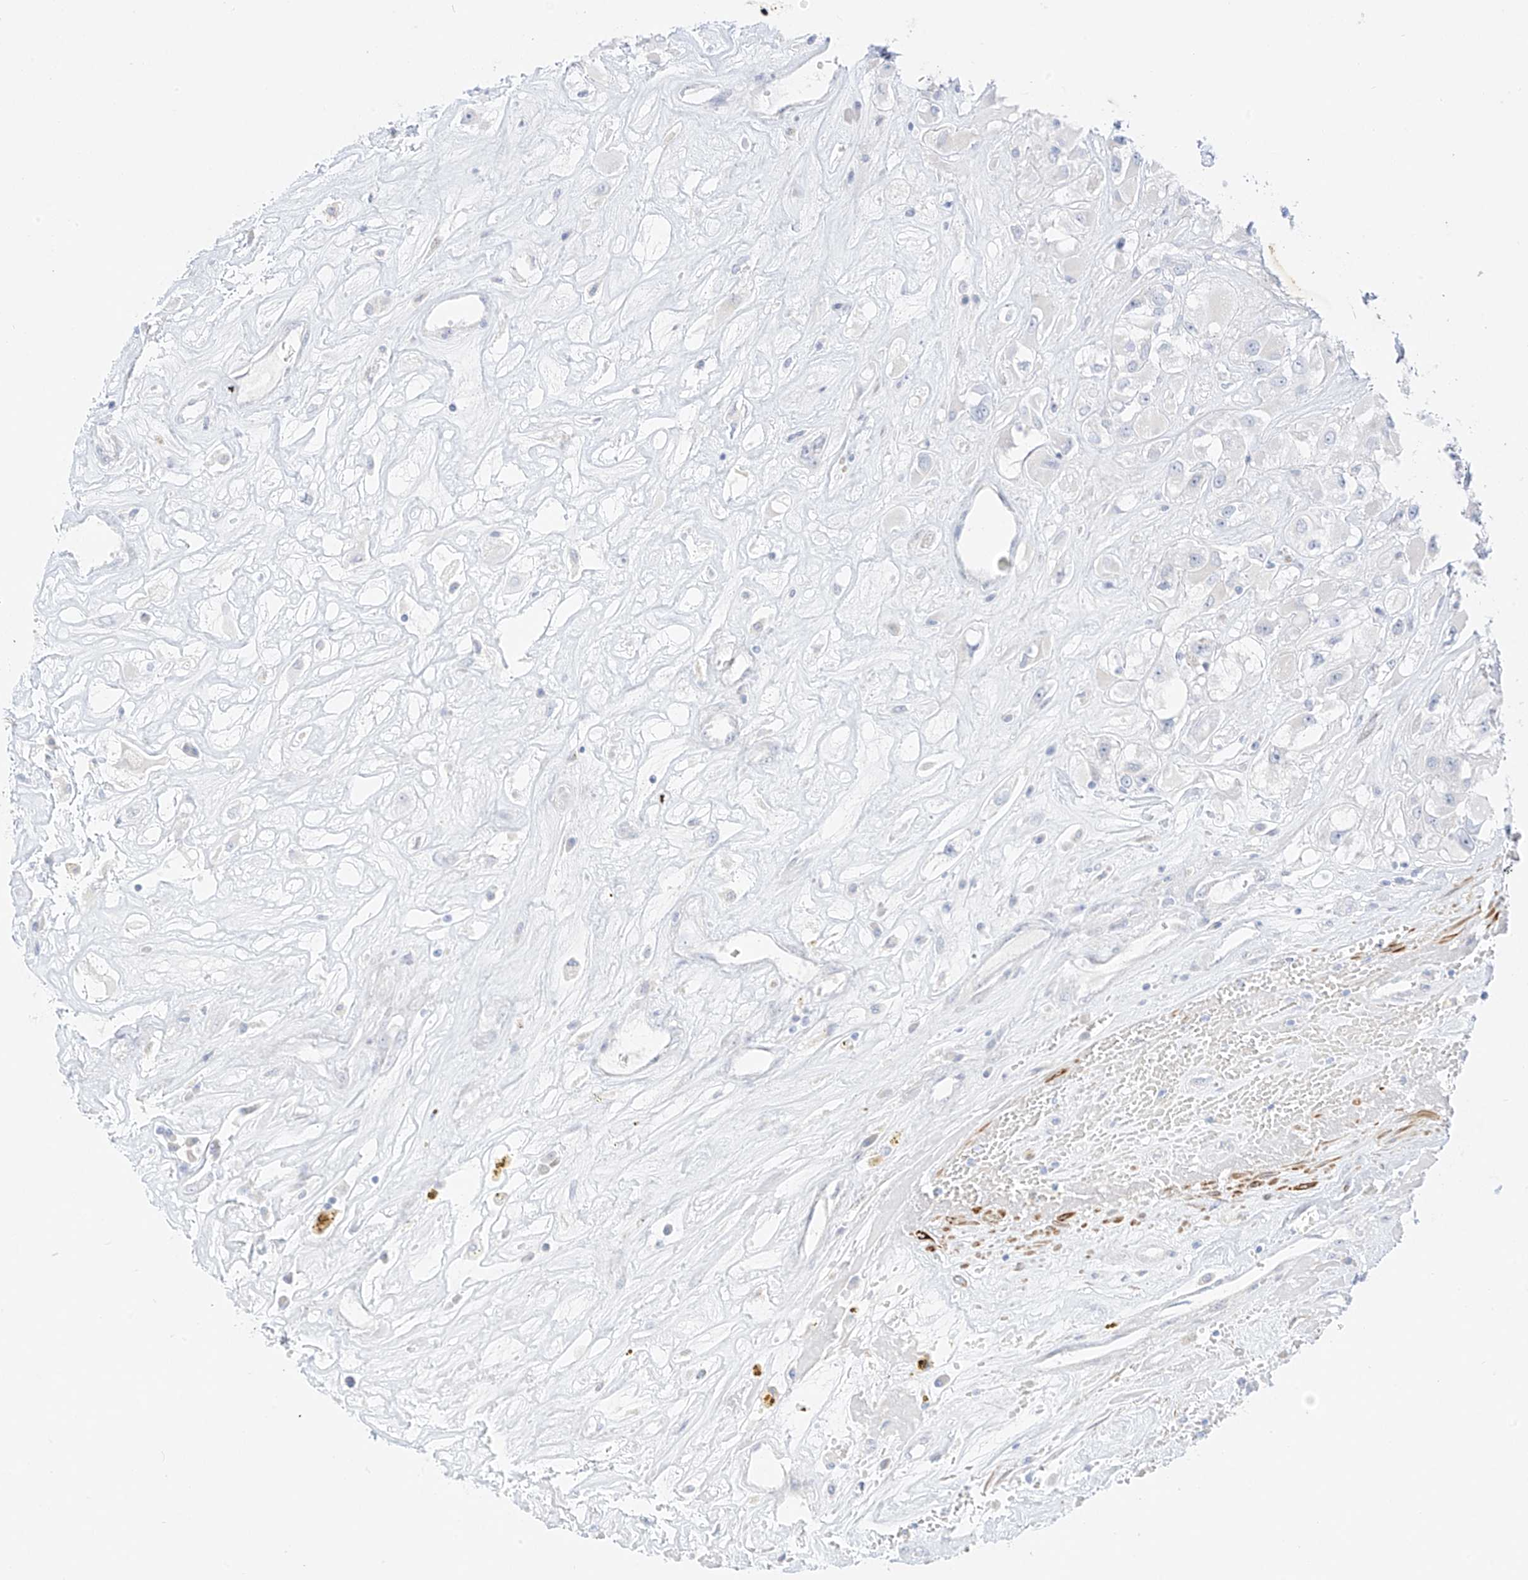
{"staining": {"intensity": "negative", "quantity": "none", "location": "none"}, "tissue": "renal cancer", "cell_type": "Tumor cells", "image_type": "cancer", "snomed": [{"axis": "morphology", "description": "Adenocarcinoma, NOS"}, {"axis": "topography", "description": "Kidney"}], "caption": "Immunohistochemistry (IHC) photomicrograph of human renal cancer (adenocarcinoma) stained for a protein (brown), which displays no expression in tumor cells.", "gene": "ST3GAL5", "patient": {"sex": "female", "age": 52}}